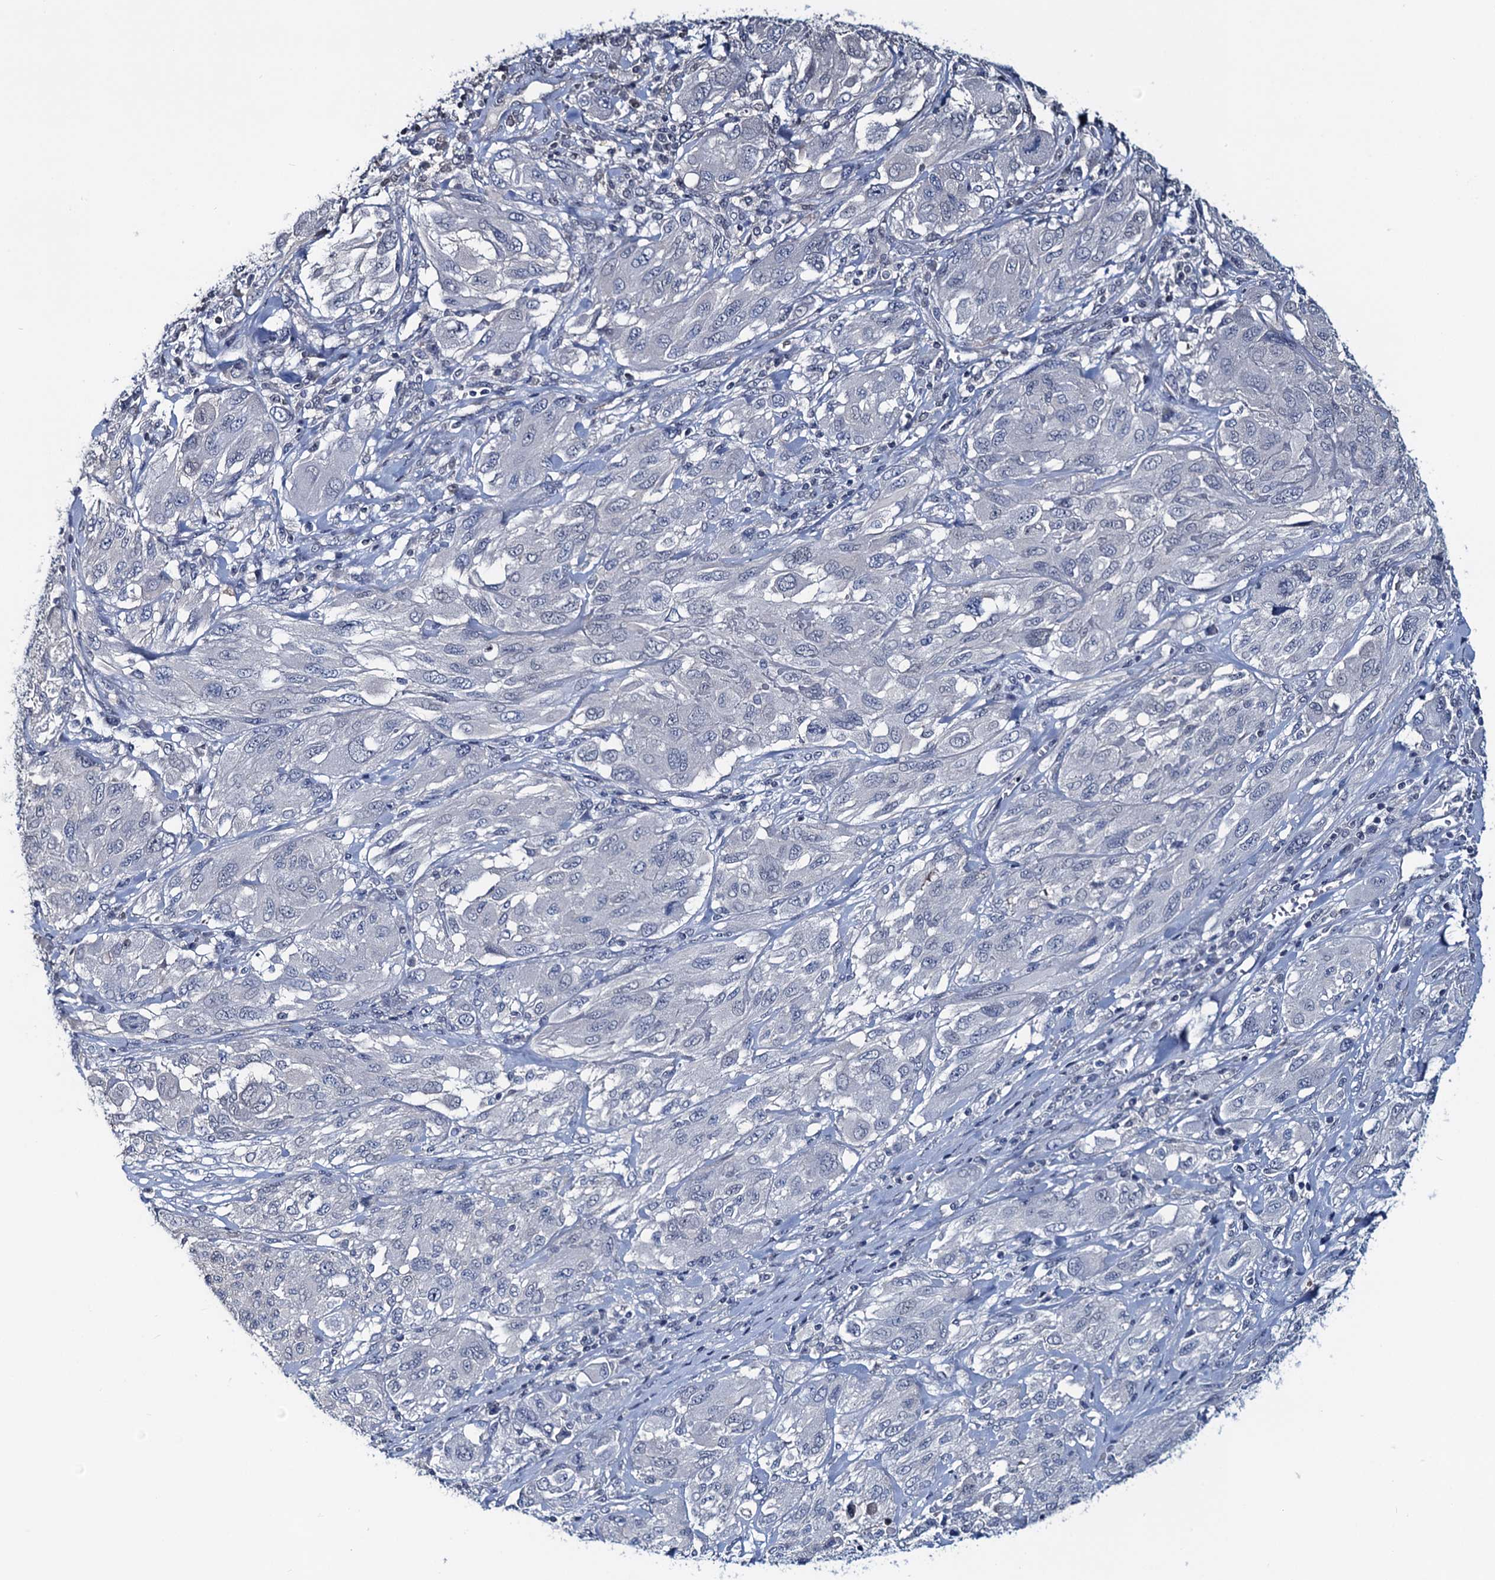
{"staining": {"intensity": "negative", "quantity": "none", "location": "none"}, "tissue": "melanoma", "cell_type": "Tumor cells", "image_type": "cancer", "snomed": [{"axis": "morphology", "description": "Malignant melanoma, NOS"}, {"axis": "topography", "description": "Skin"}], "caption": "This is an IHC image of melanoma. There is no expression in tumor cells.", "gene": "RTKN2", "patient": {"sex": "female", "age": 91}}